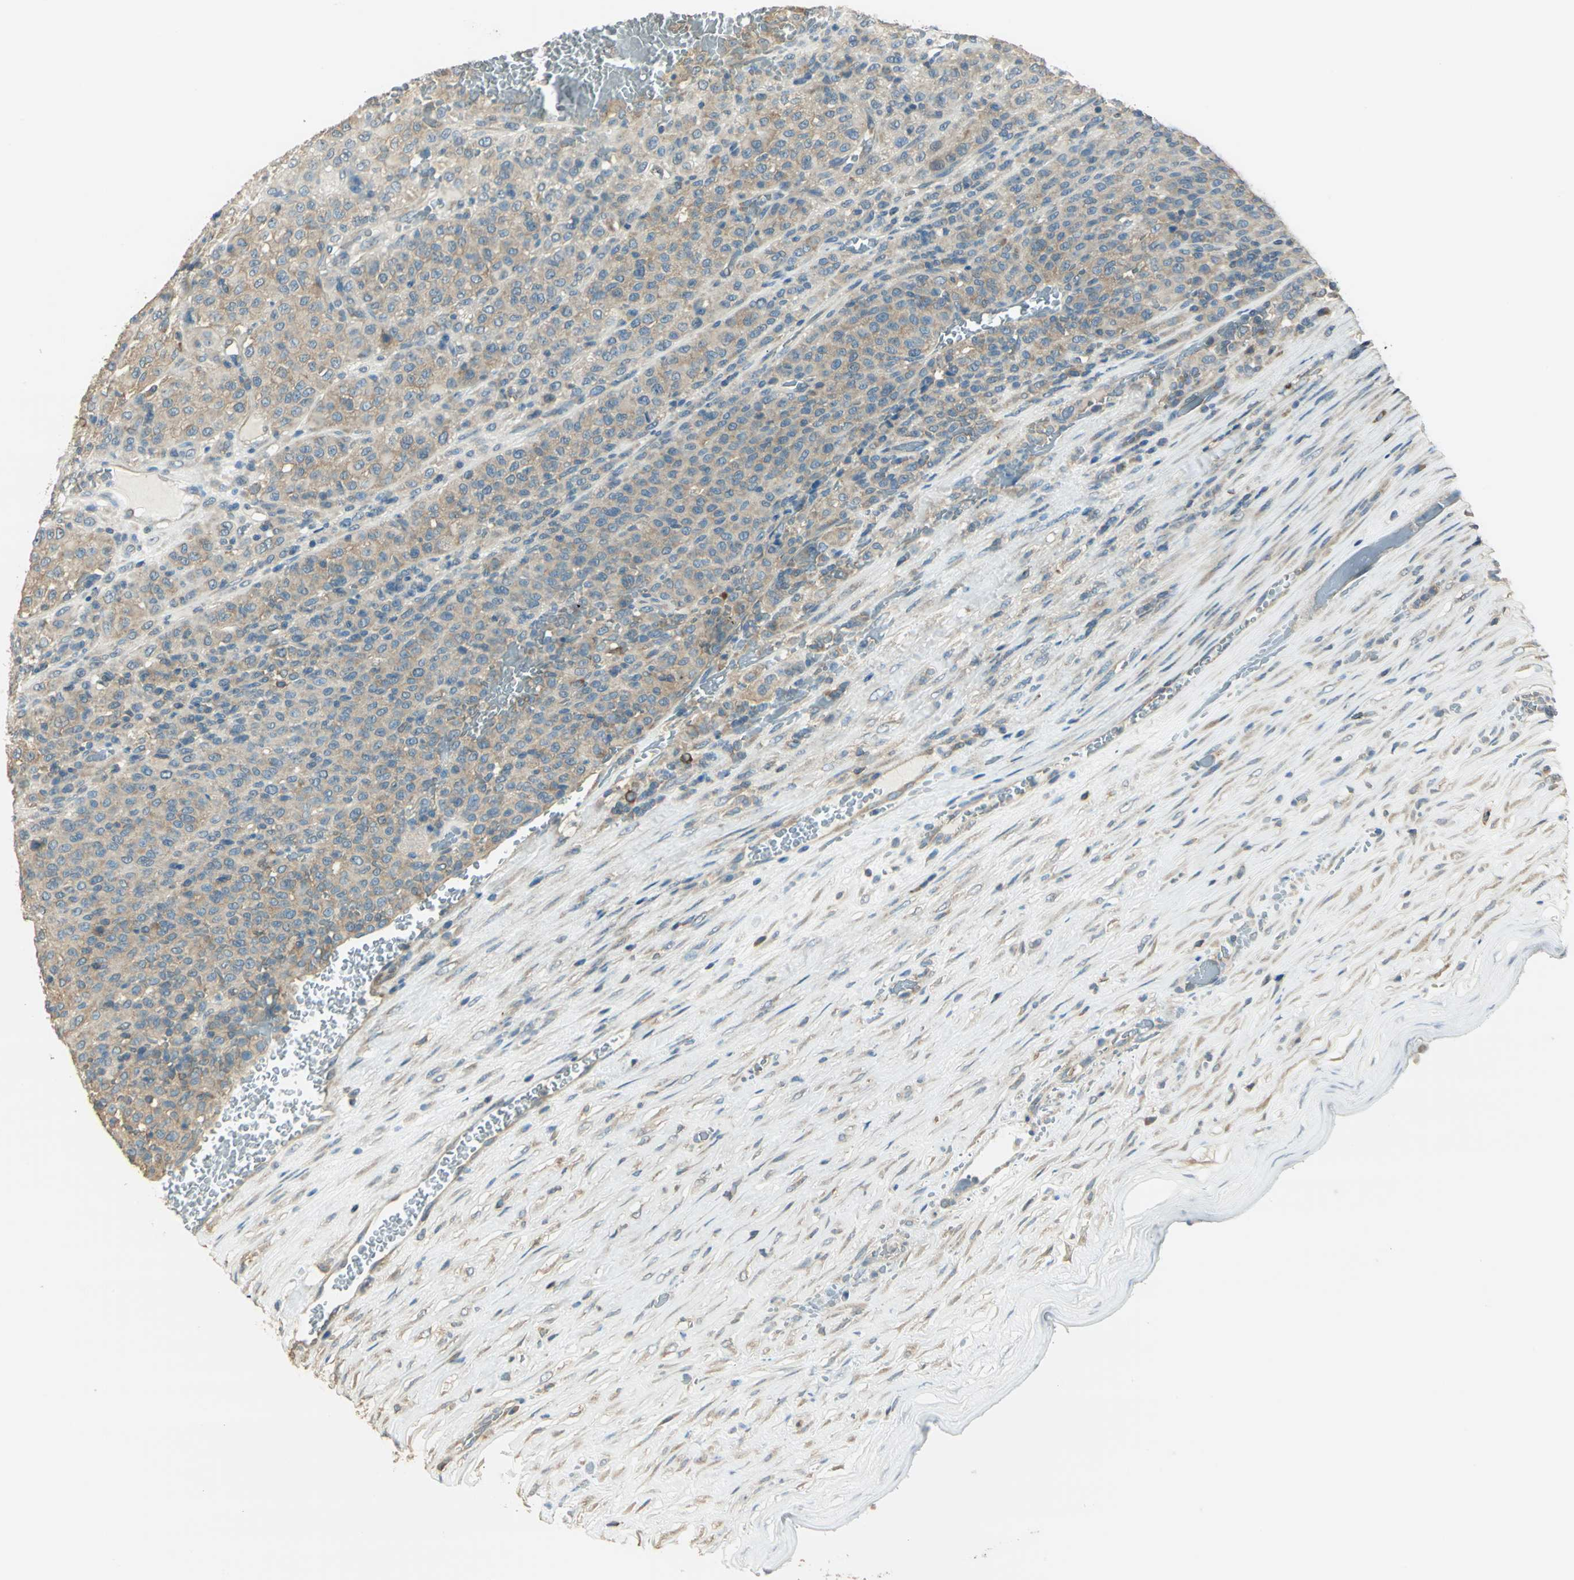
{"staining": {"intensity": "moderate", "quantity": ">75%", "location": "cytoplasmic/membranous"}, "tissue": "melanoma", "cell_type": "Tumor cells", "image_type": "cancer", "snomed": [{"axis": "morphology", "description": "Malignant melanoma, Metastatic site"}, {"axis": "topography", "description": "Pancreas"}], "caption": "Melanoma stained for a protein (brown) reveals moderate cytoplasmic/membranous positive staining in approximately >75% of tumor cells.", "gene": "SHC2", "patient": {"sex": "female", "age": 30}}